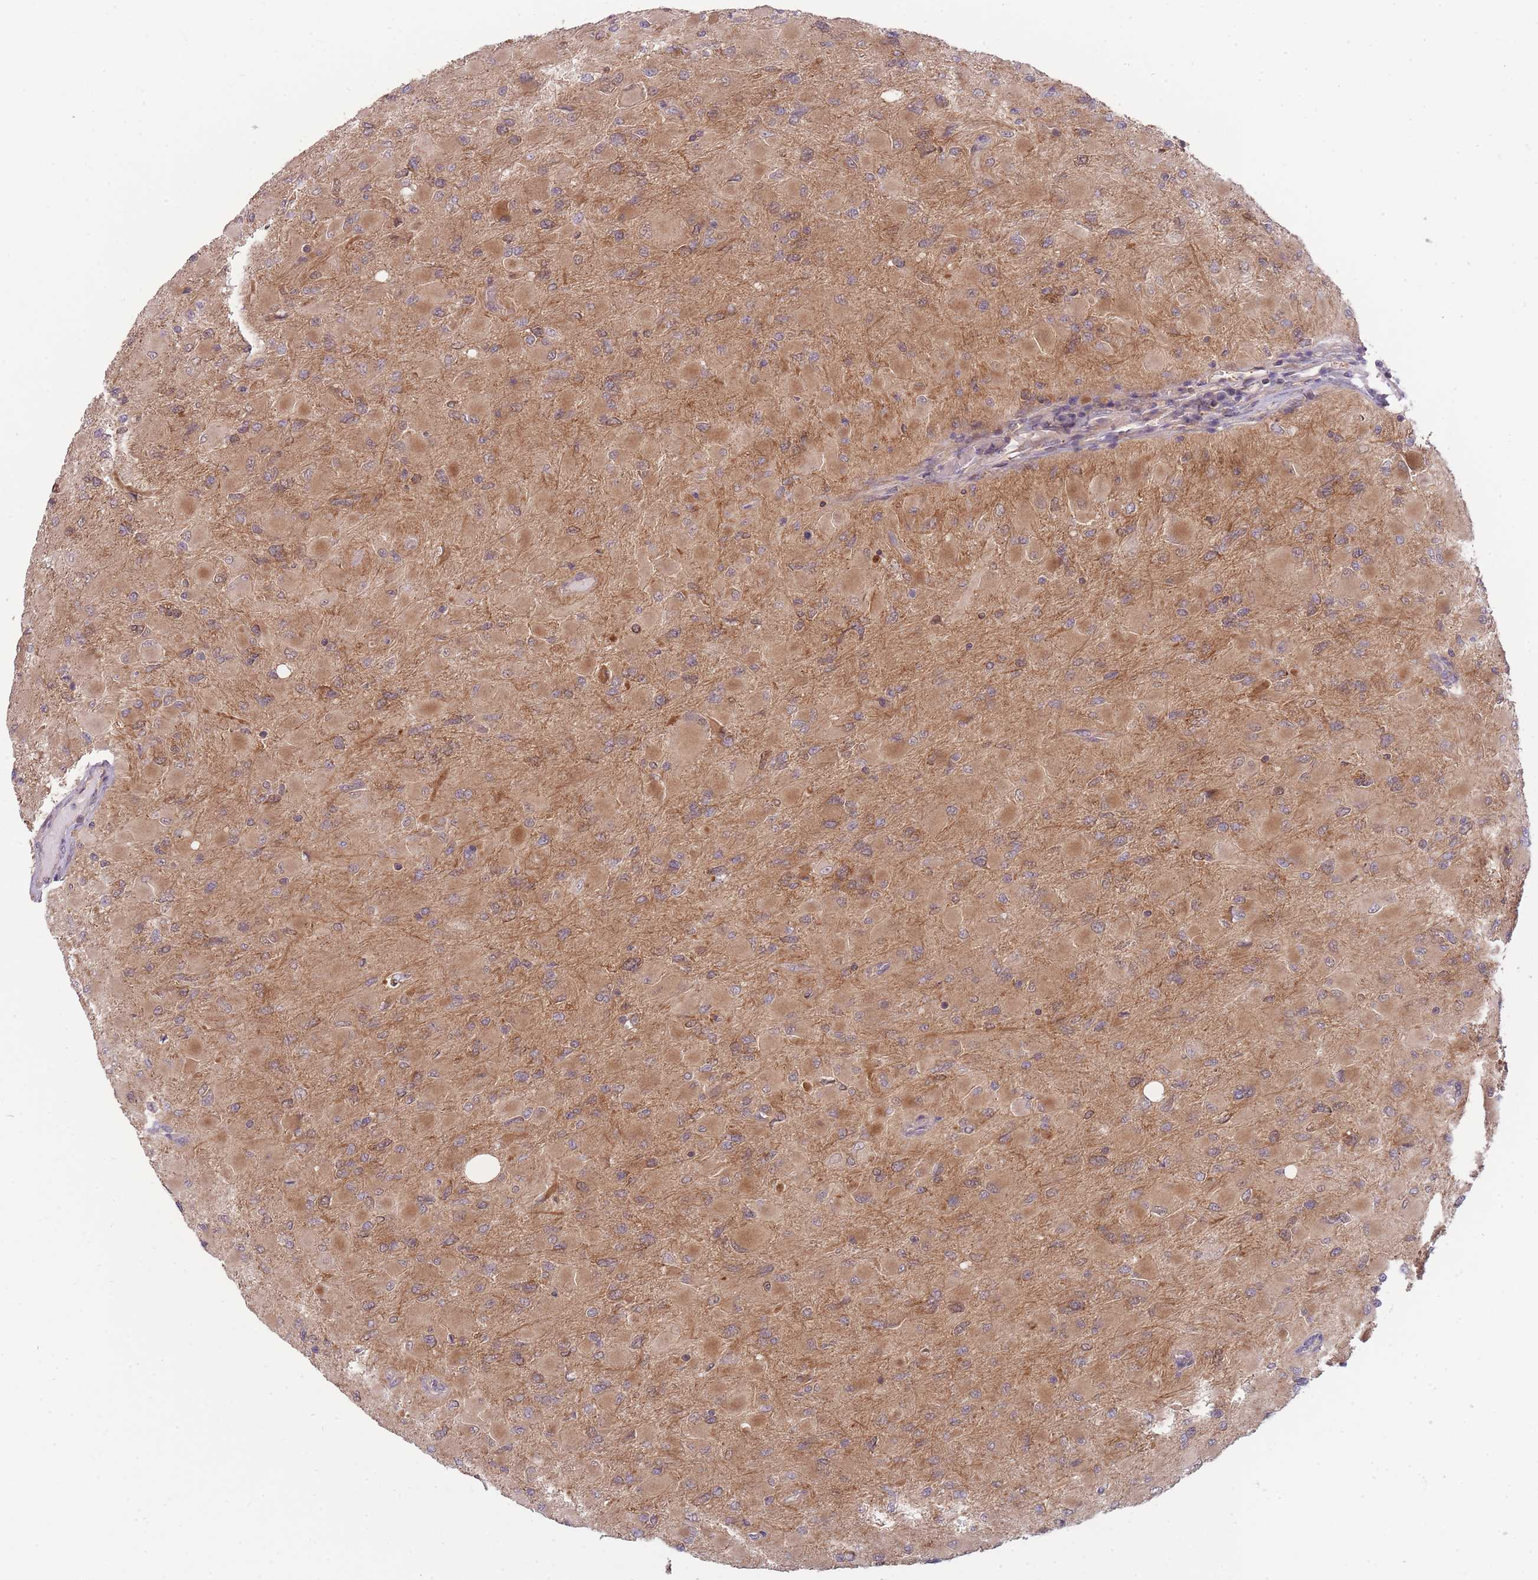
{"staining": {"intensity": "negative", "quantity": "none", "location": "none"}, "tissue": "glioma", "cell_type": "Tumor cells", "image_type": "cancer", "snomed": [{"axis": "morphology", "description": "Glioma, malignant, High grade"}, {"axis": "topography", "description": "Cerebral cortex"}], "caption": "This is a image of IHC staining of glioma, which shows no expression in tumor cells.", "gene": "PFDN6", "patient": {"sex": "female", "age": 36}}